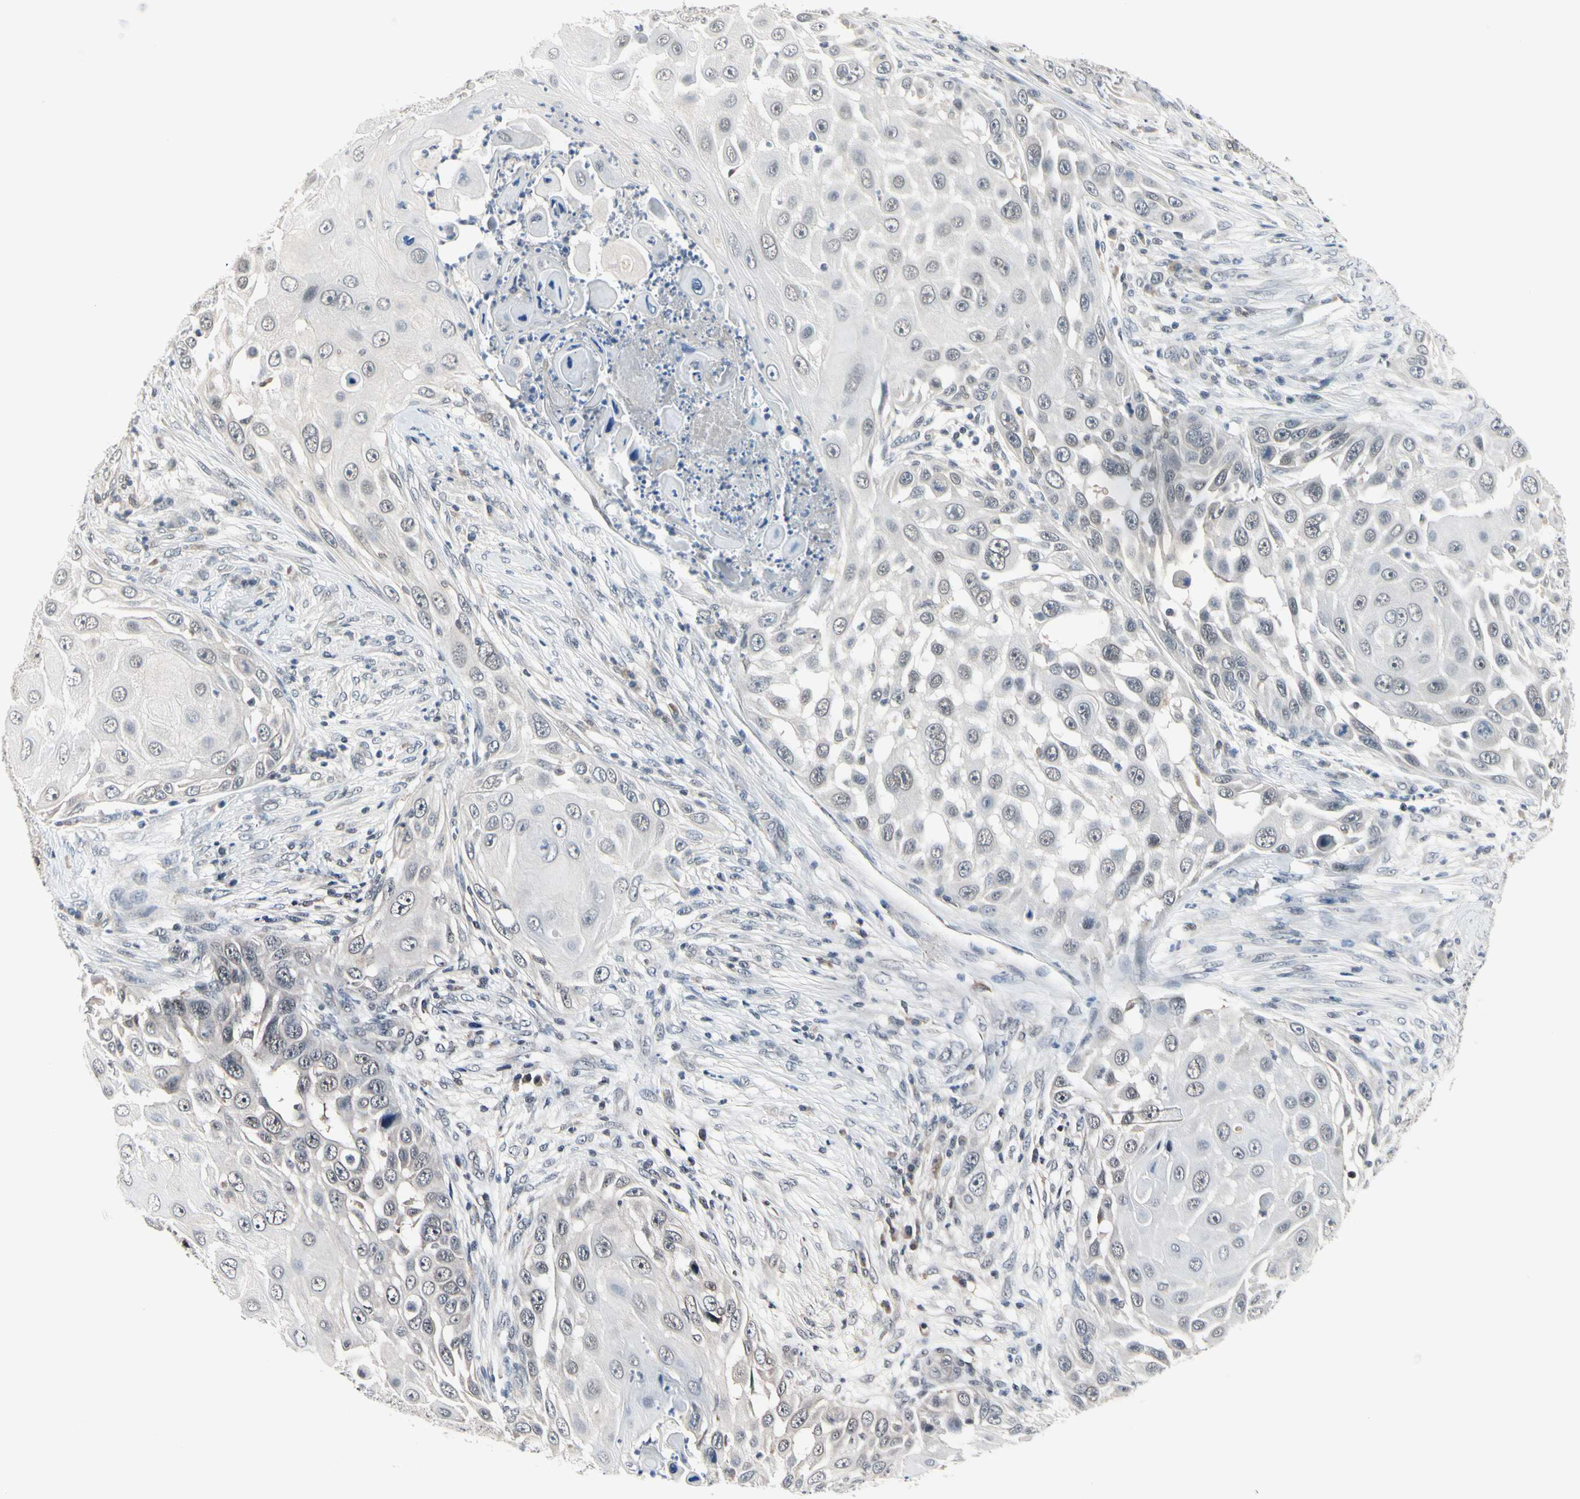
{"staining": {"intensity": "negative", "quantity": "none", "location": "none"}, "tissue": "skin cancer", "cell_type": "Tumor cells", "image_type": "cancer", "snomed": [{"axis": "morphology", "description": "Squamous cell carcinoma, NOS"}, {"axis": "topography", "description": "Skin"}], "caption": "Tumor cells are negative for protein expression in human squamous cell carcinoma (skin). (DAB immunohistochemistry with hematoxylin counter stain).", "gene": "TAF12", "patient": {"sex": "female", "age": 44}}